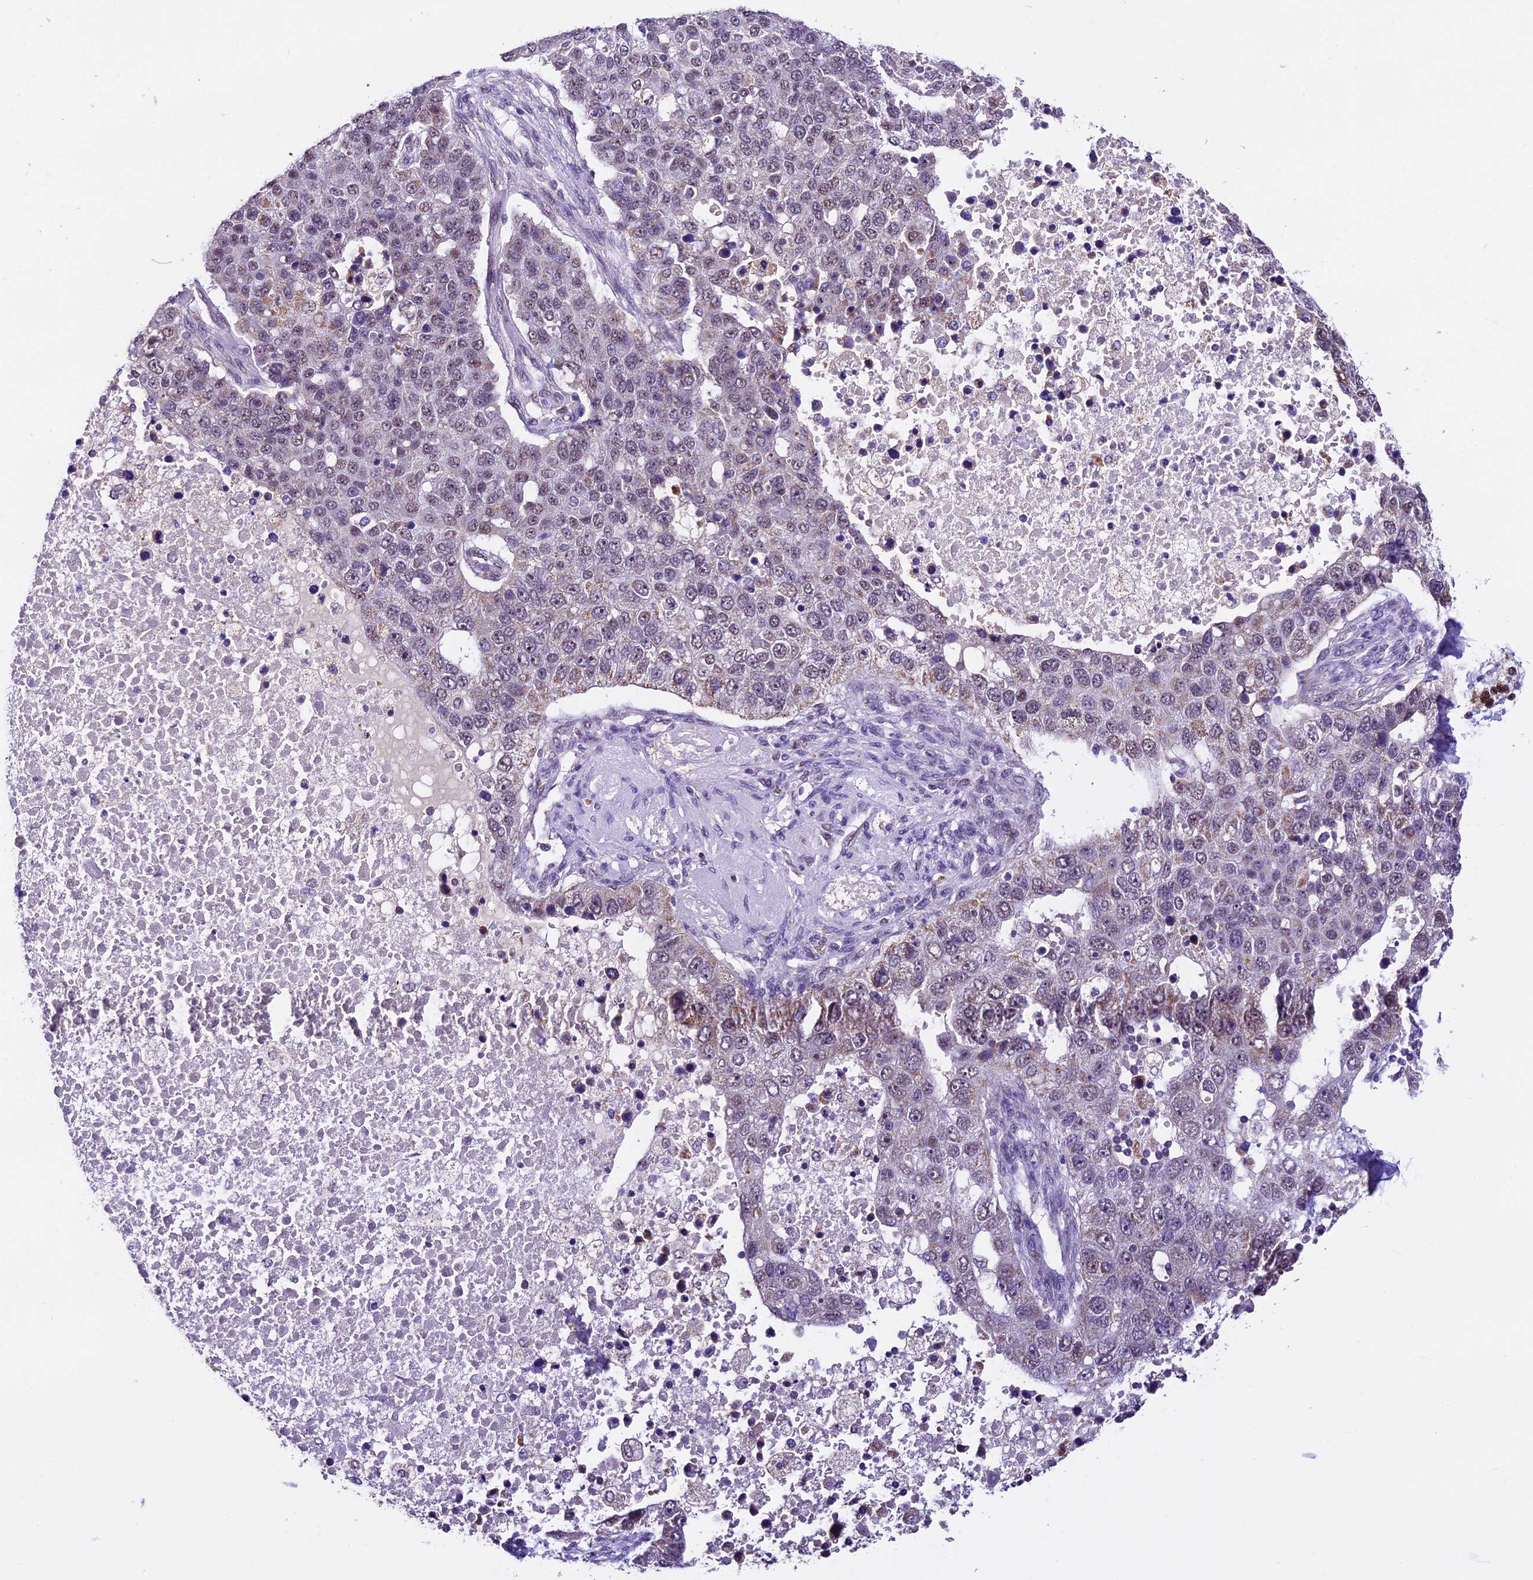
{"staining": {"intensity": "weak", "quantity": "25%-75%", "location": "nuclear"}, "tissue": "pancreatic cancer", "cell_type": "Tumor cells", "image_type": "cancer", "snomed": [{"axis": "morphology", "description": "Adenocarcinoma, NOS"}, {"axis": "topography", "description": "Pancreas"}], "caption": "The immunohistochemical stain highlights weak nuclear positivity in tumor cells of adenocarcinoma (pancreatic) tissue.", "gene": "CARS2", "patient": {"sex": "female", "age": 61}}